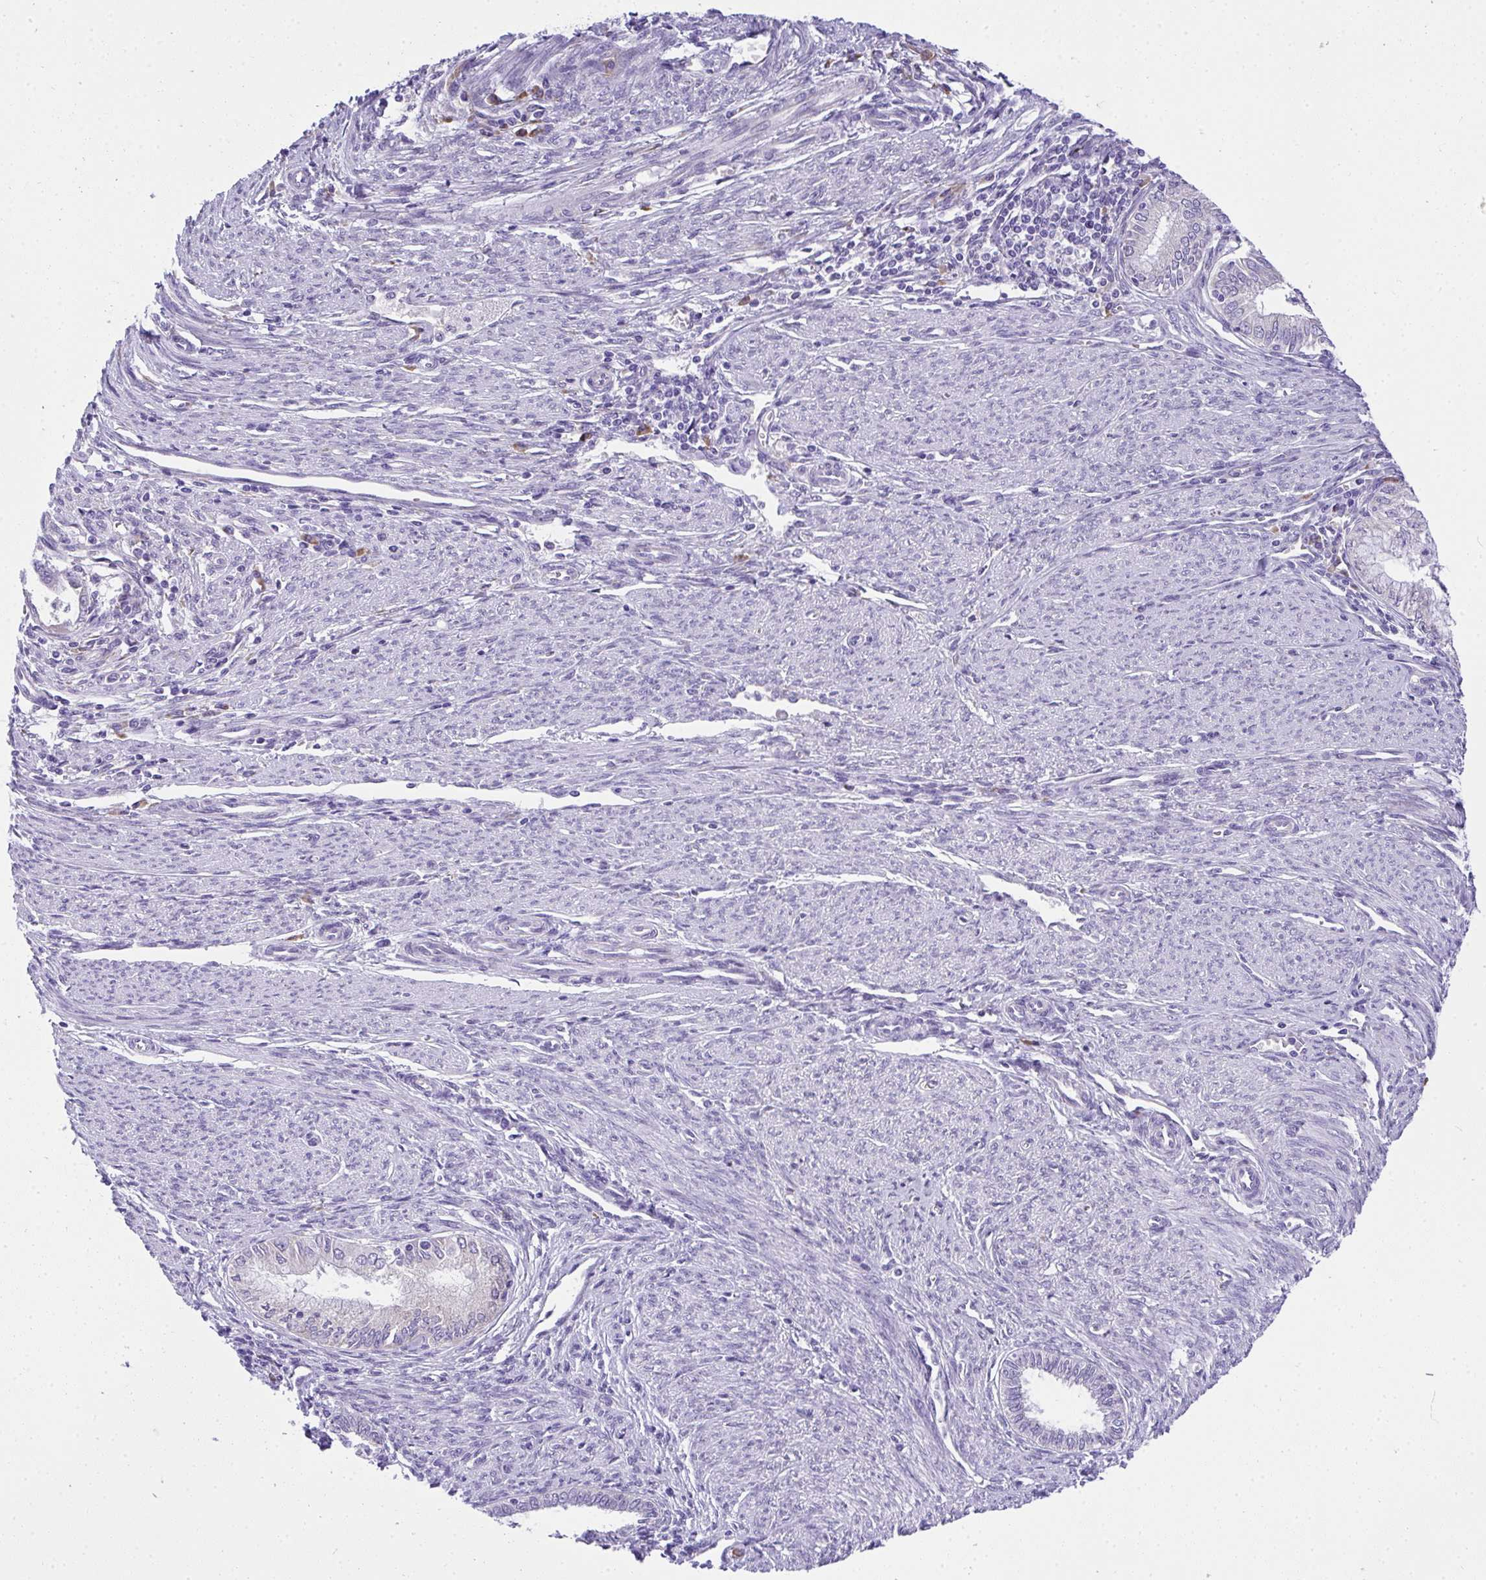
{"staining": {"intensity": "negative", "quantity": "none", "location": "none"}, "tissue": "endometrial cancer", "cell_type": "Tumor cells", "image_type": "cancer", "snomed": [{"axis": "morphology", "description": "Adenocarcinoma, NOS"}, {"axis": "topography", "description": "Endometrium"}], "caption": "Immunohistochemistry histopathology image of neoplastic tissue: endometrial adenocarcinoma stained with DAB demonstrates no significant protein expression in tumor cells.", "gene": "ADRA2C", "patient": {"sex": "female", "age": 79}}